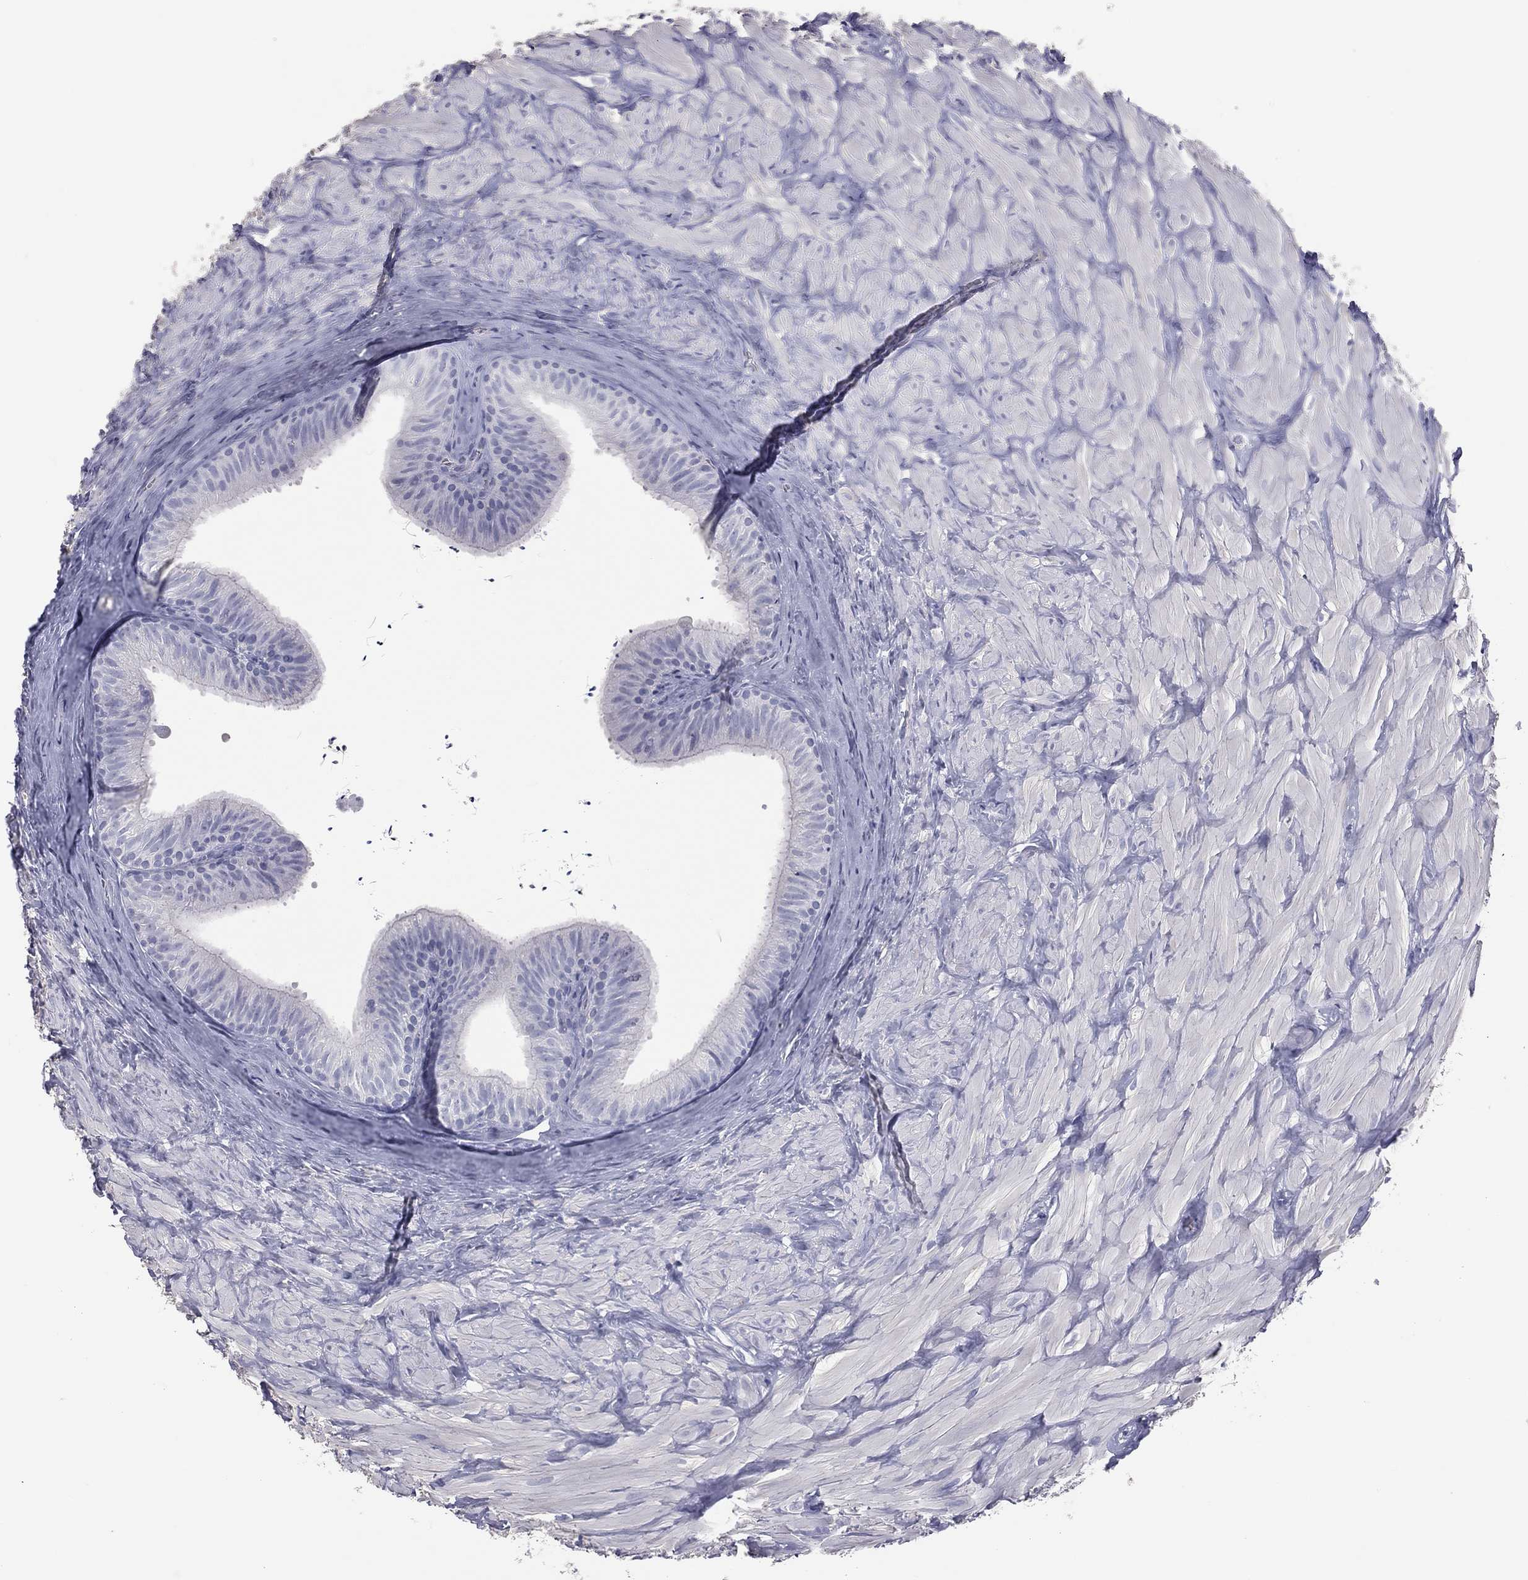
{"staining": {"intensity": "negative", "quantity": "none", "location": "none"}, "tissue": "epididymis", "cell_type": "Glandular cells", "image_type": "normal", "snomed": [{"axis": "morphology", "description": "Normal tissue, NOS"}, {"axis": "topography", "description": "Epididymis"}], "caption": "A high-resolution histopathology image shows IHC staining of benign epididymis, which exhibits no significant staining in glandular cells.", "gene": "ESX1", "patient": {"sex": "male", "age": 32}}